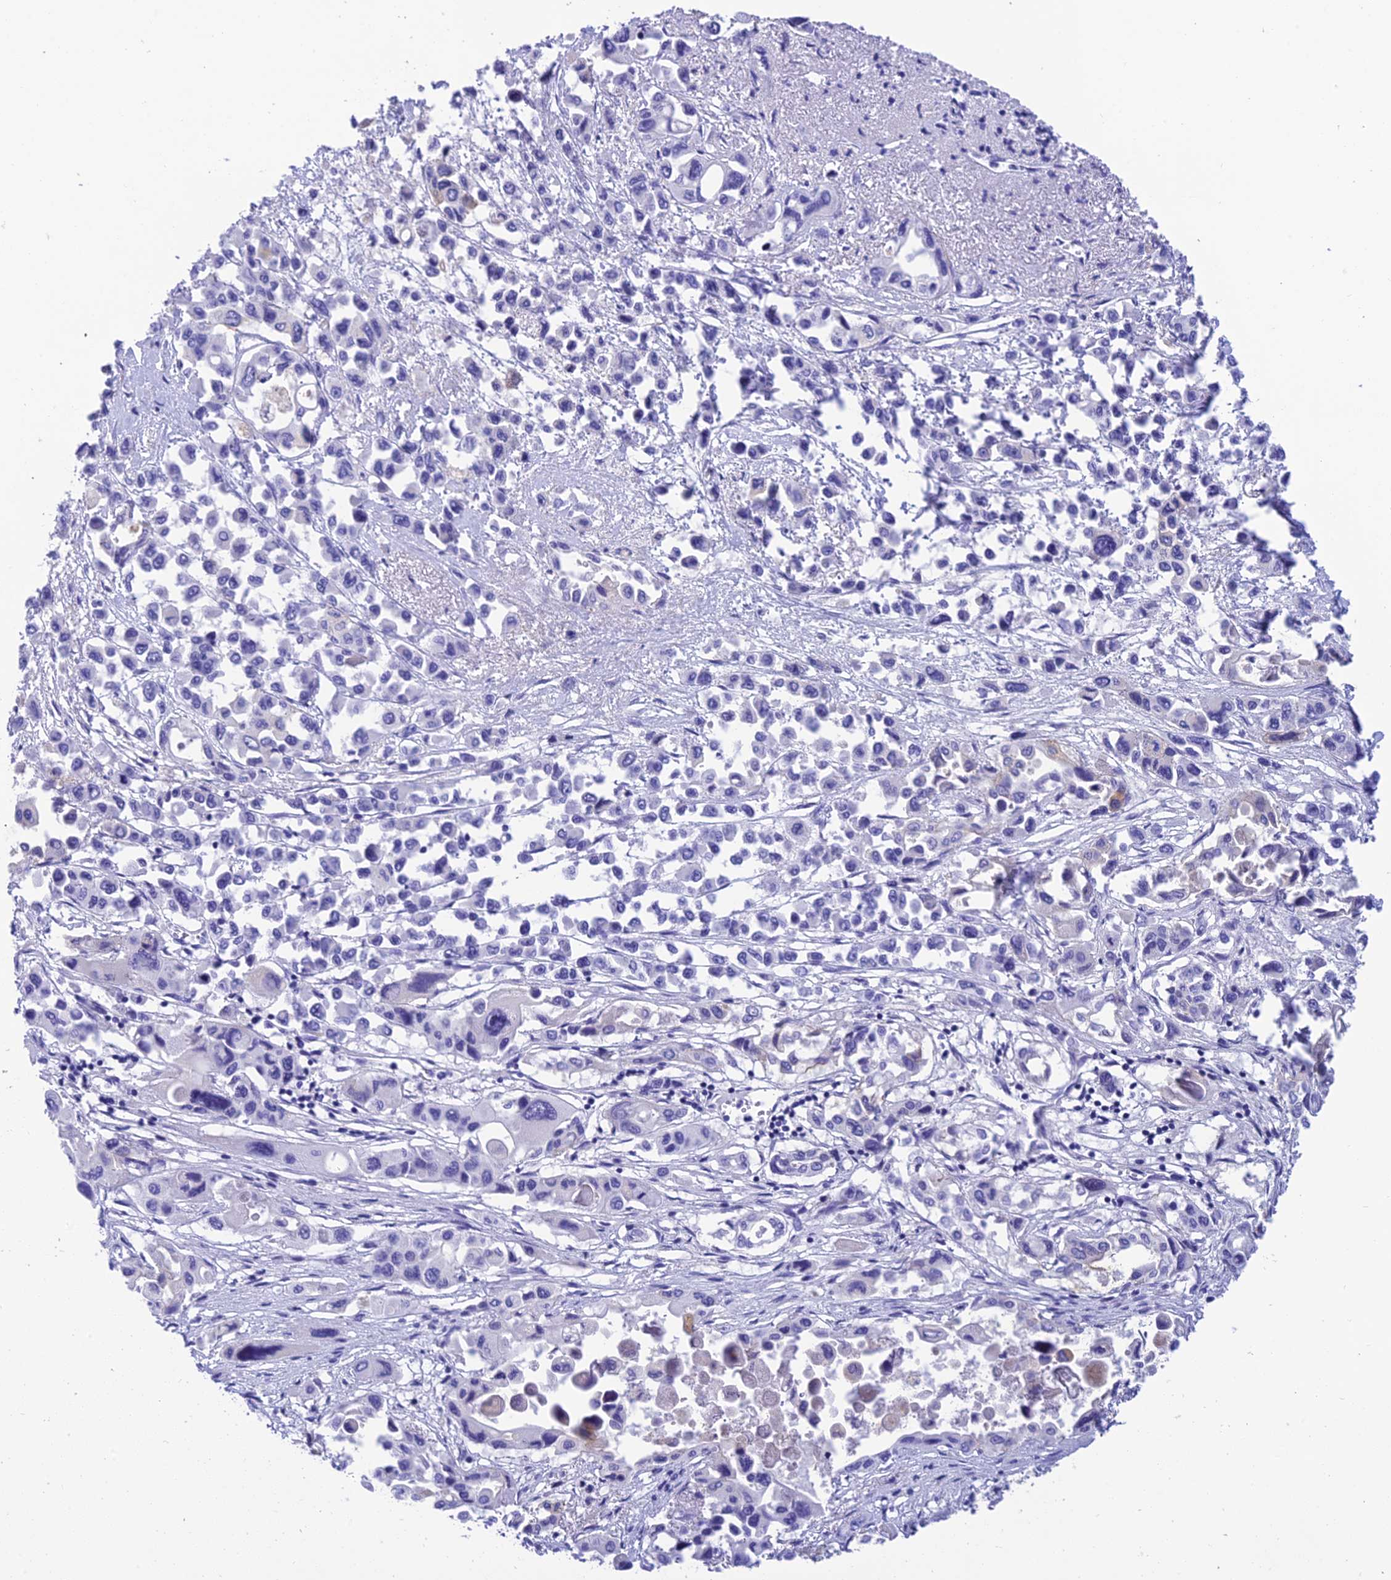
{"staining": {"intensity": "moderate", "quantity": "<25%", "location": "cytoplasmic/membranous"}, "tissue": "pancreatic cancer", "cell_type": "Tumor cells", "image_type": "cancer", "snomed": [{"axis": "morphology", "description": "Adenocarcinoma, NOS"}, {"axis": "topography", "description": "Pancreas"}], "caption": "Adenocarcinoma (pancreatic) stained with a brown dye shows moderate cytoplasmic/membranous positive staining in about <25% of tumor cells.", "gene": "KDELR3", "patient": {"sex": "male", "age": 92}}